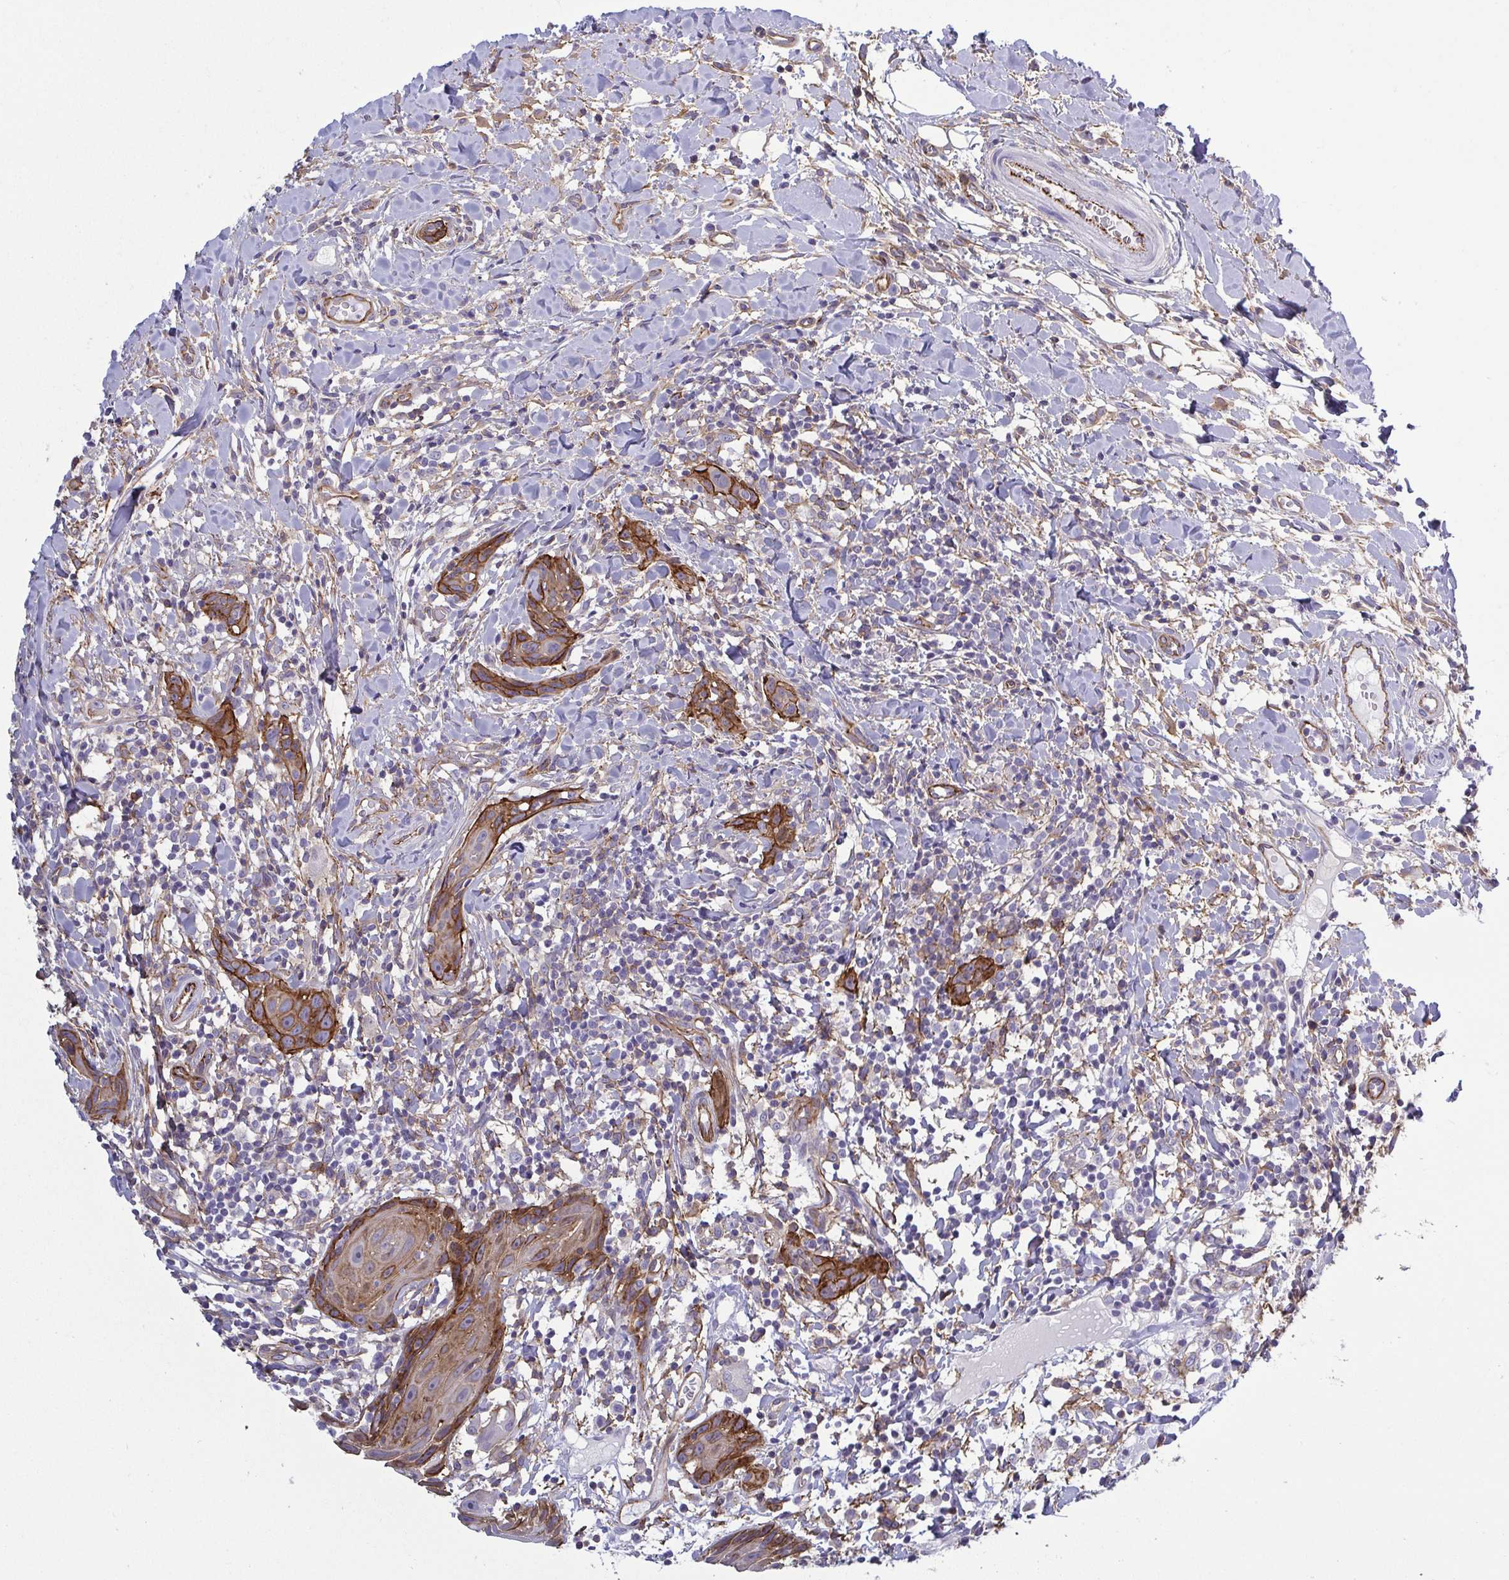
{"staining": {"intensity": "moderate", "quantity": ">75%", "location": "cytoplasmic/membranous"}, "tissue": "head and neck cancer", "cell_type": "Tumor cells", "image_type": "cancer", "snomed": [{"axis": "morphology", "description": "Squamous cell carcinoma, NOS"}, {"axis": "topography", "description": "Oral tissue"}, {"axis": "topography", "description": "Head-Neck"}], "caption": "Immunohistochemical staining of human head and neck cancer reveals moderate cytoplasmic/membranous protein expression in about >75% of tumor cells. (brown staining indicates protein expression, while blue staining denotes nuclei).", "gene": "LIMA1", "patient": {"sex": "male", "age": 49}}